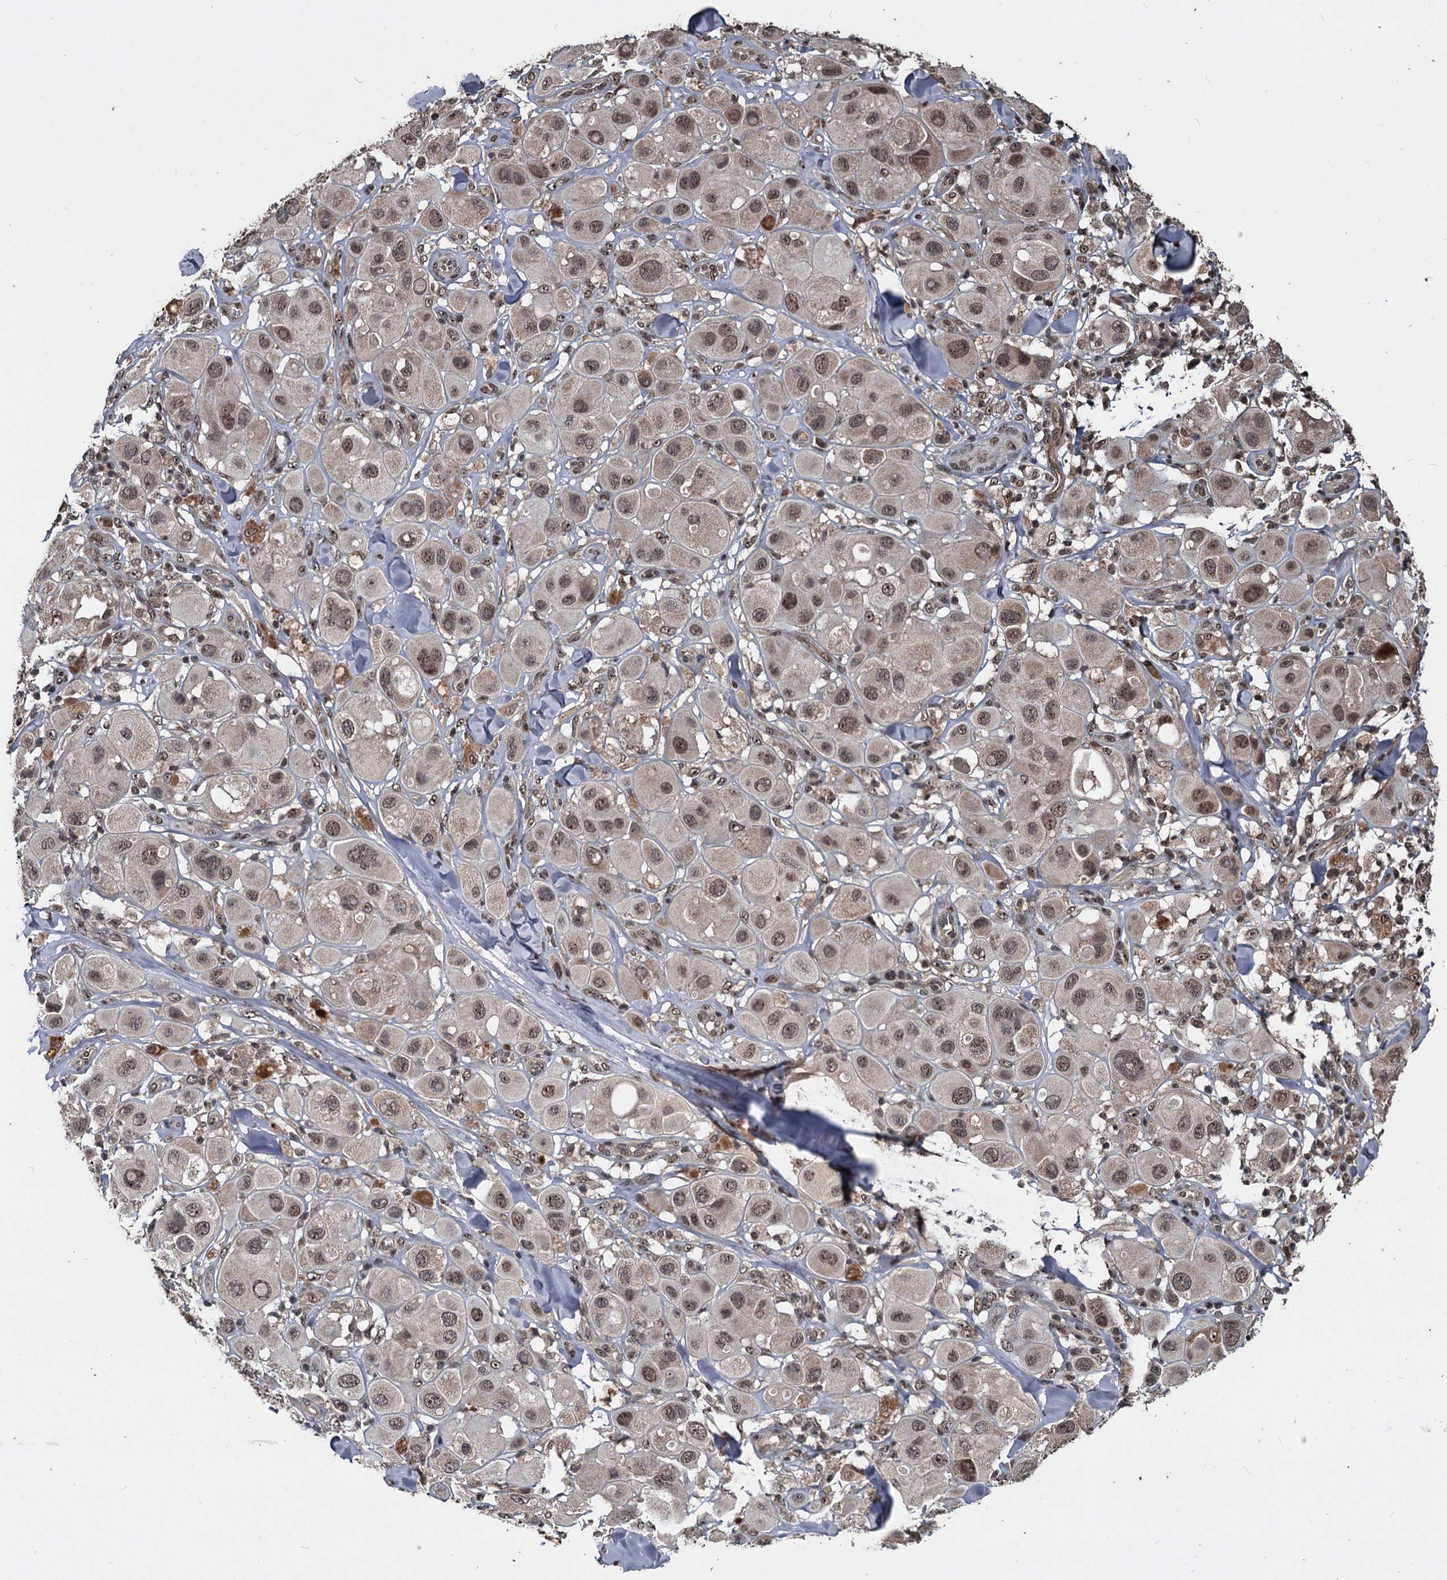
{"staining": {"intensity": "moderate", "quantity": ">75%", "location": "nuclear"}, "tissue": "melanoma", "cell_type": "Tumor cells", "image_type": "cancer", "snomed": [{"axis": "morphology", "description": "Malignant melanoma, Metastatic site"}, {"axis": "topography", "description": "Skin"}], "caption": "Protein expression analysis of human melanoma reveals moderate nuclear staining in about >75% of tumor cells. (DAB = brown stain, brightfield microscopy at high magnification).", "gene": "FAM216B", "patient": {"sex": "male", "age": 41}}